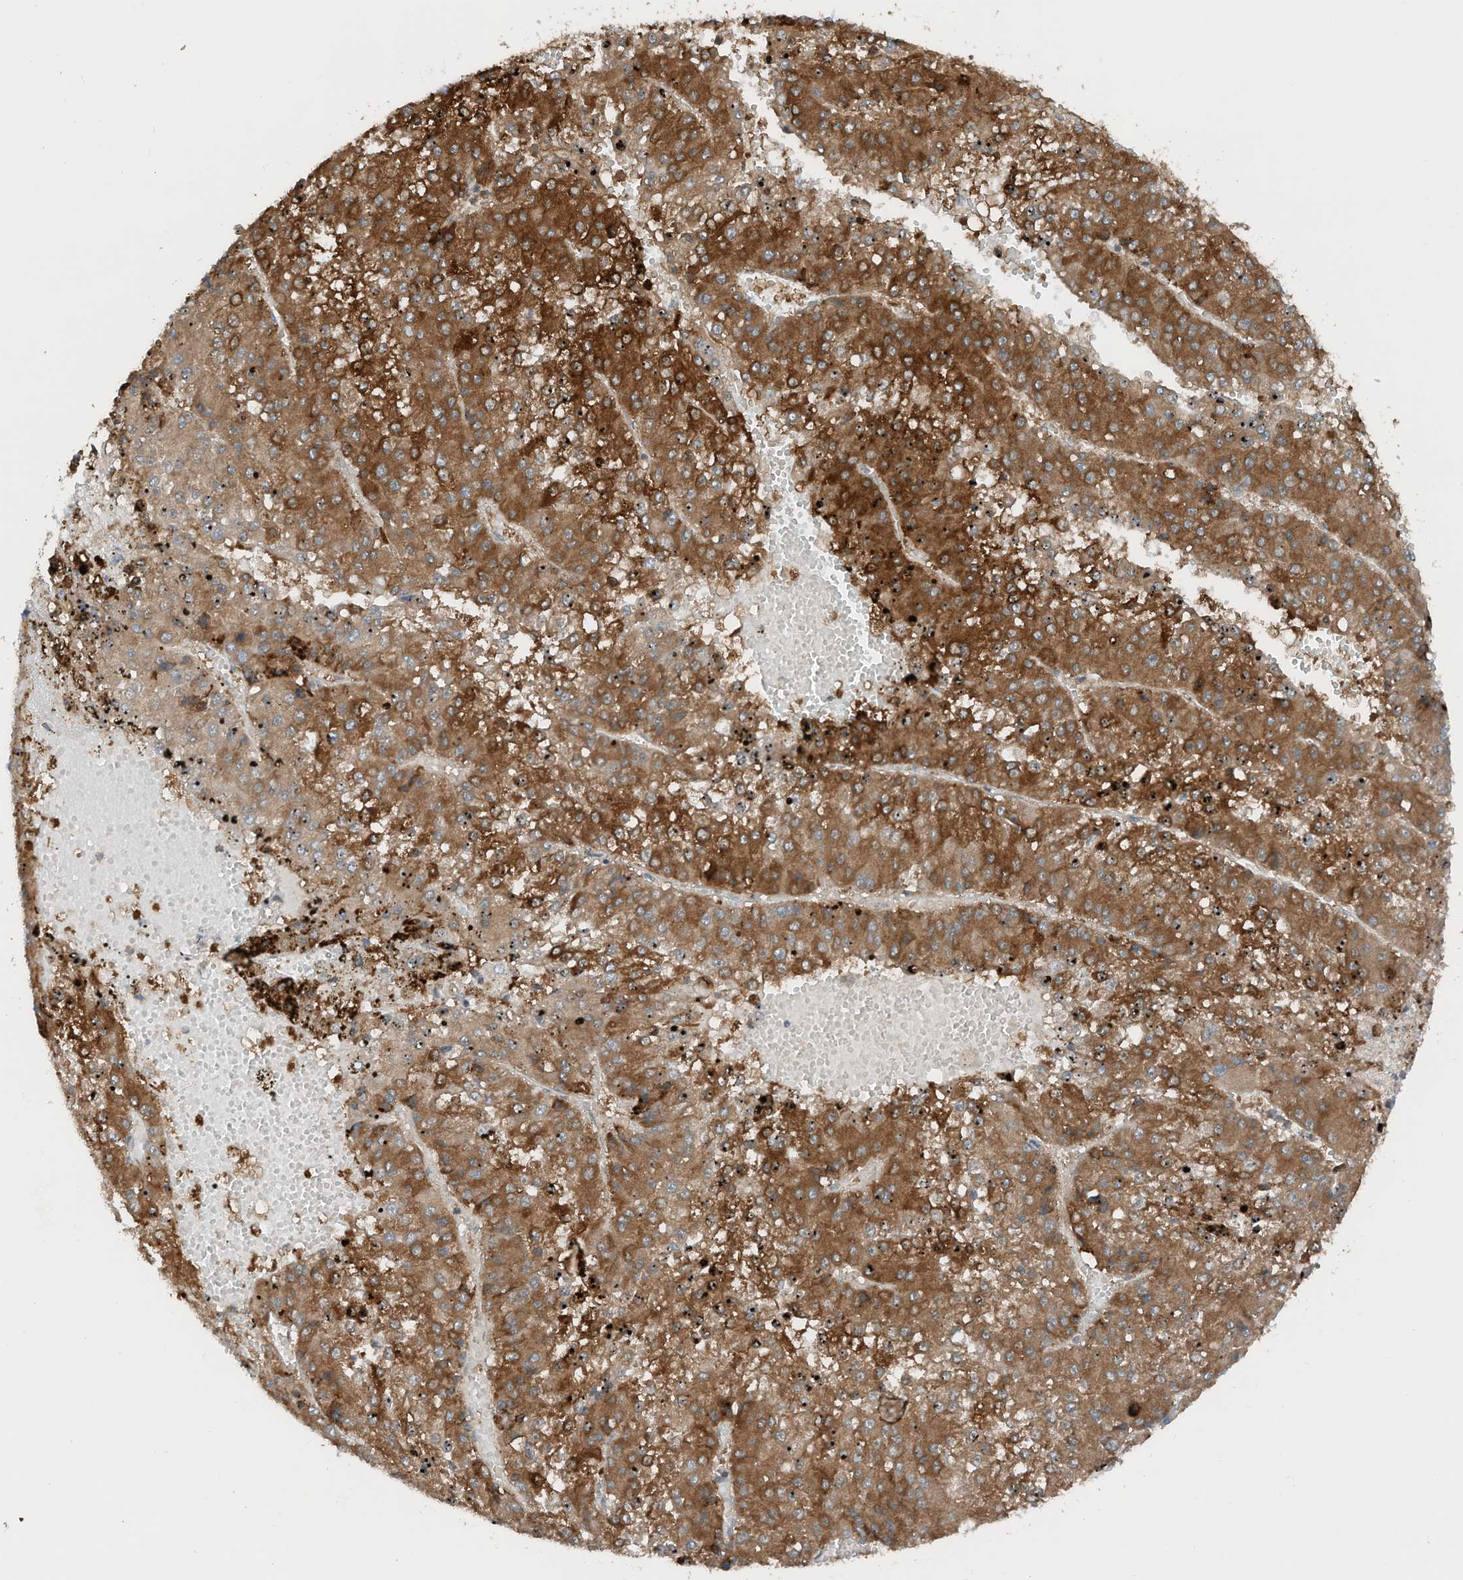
{"staining": {"intensity": "strong", "quantity": ">75%", "location": "cytoplasmic/membranous"}, "tissue": "liver cancer", "cell_type": "Tumor cells", "image_type": "cancer", "snomed": [{"axis": "morphology", "description": "Carcinoma, Hepatocellular, NOS"}, {"axis": "topography", "description": "Liver"}], "caption": "Immunohistochemistry image of liver cancer stained for a protein (brown), which reveals high levels of strong cytoplasmic/membranous expression in approximately >75% of tumor cells.", "gene": "RMND1", "patient": {"sex": "female", "age": 73}}